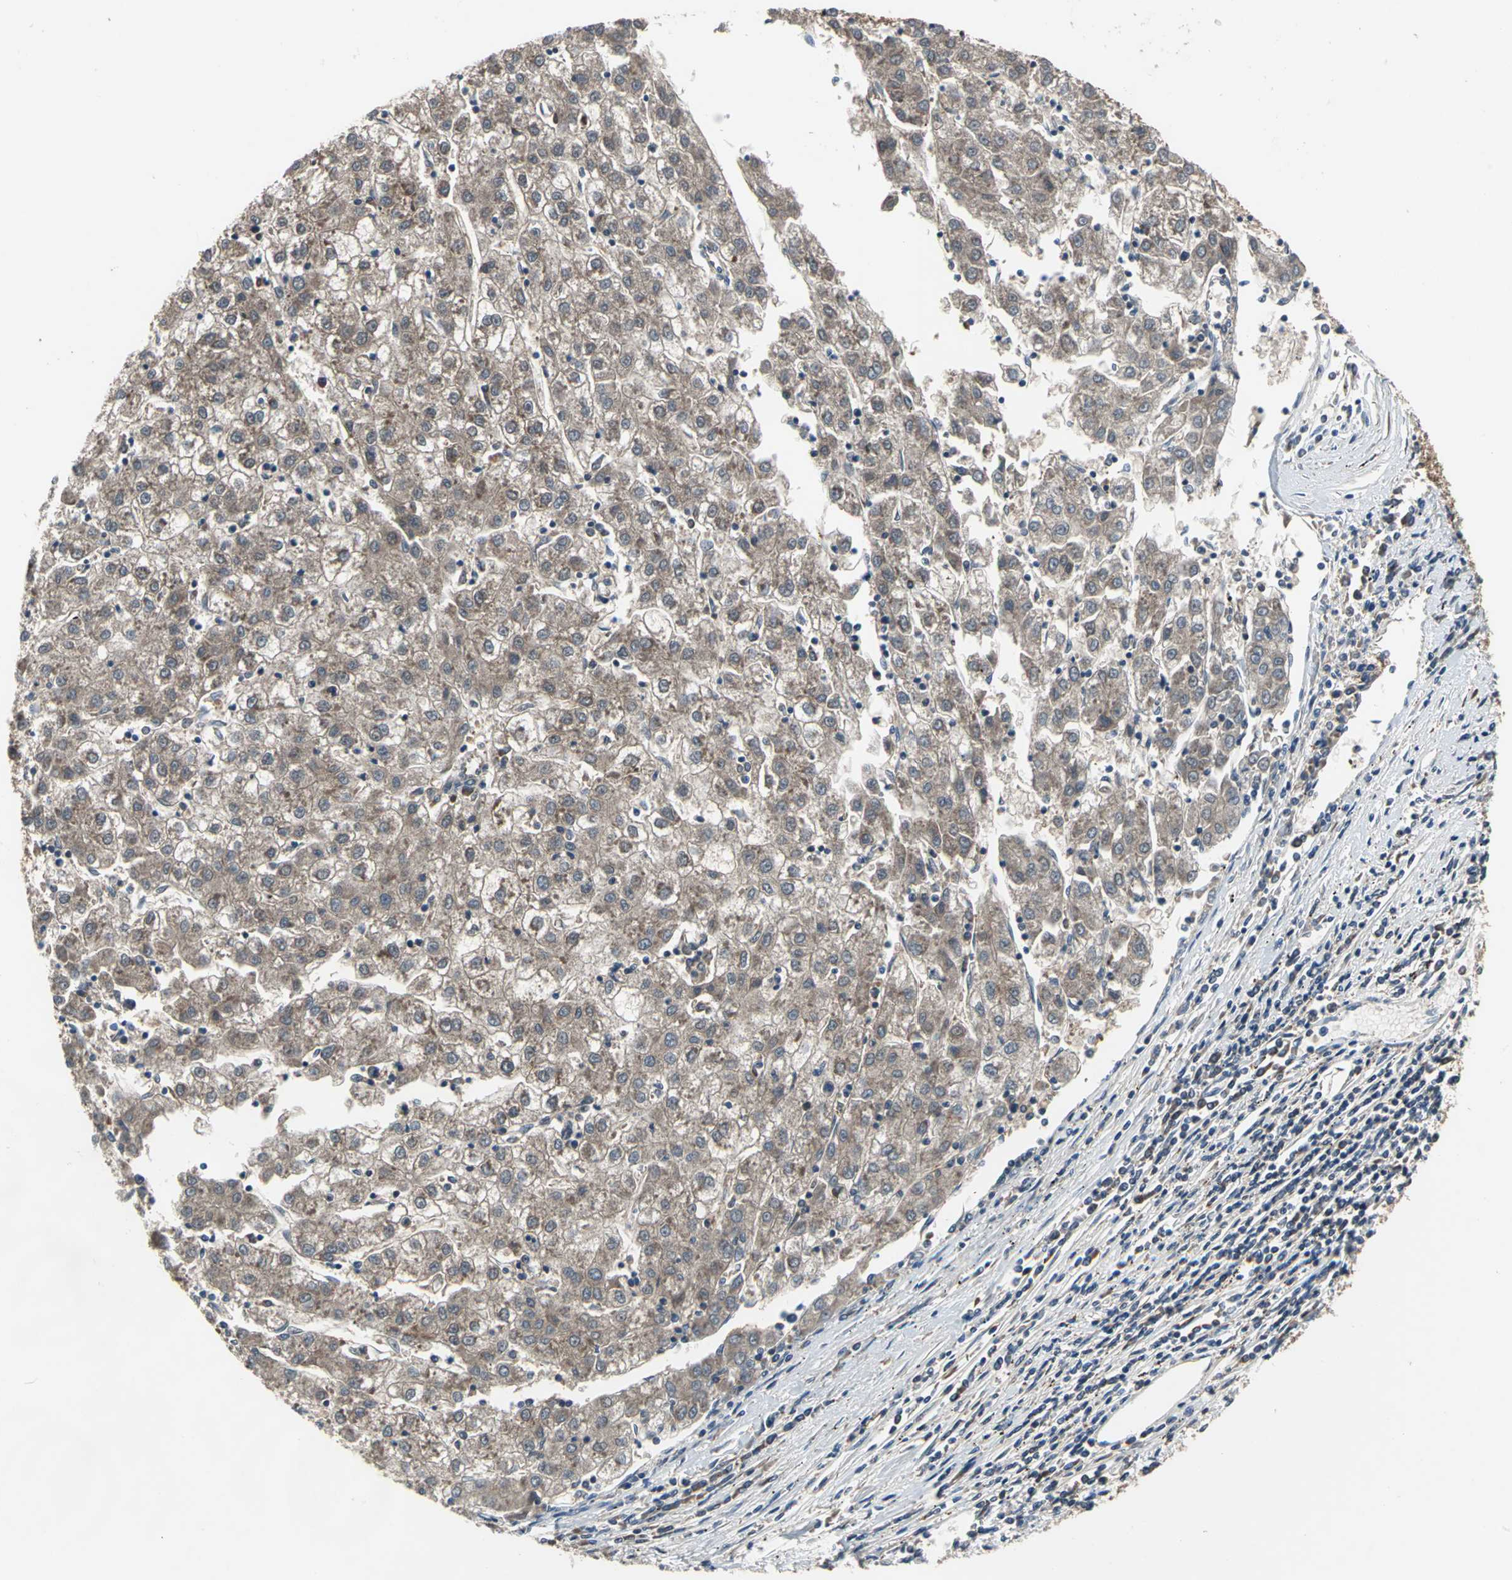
{"staining": {"intensity": "moderate", "quantity": ">75%", "location": "cytoplasmic/membranous"}, "tissue": "liver cancer", "cell_type": "Tumor cells", "image_type": "cancer", "snomed": [{"axis": "morphology", "description": "Carcinoma, Hepatocellular, NOS"}, {"axis": "topography", "description": "Liver"}], "caption": "Protein positivity by IHC demonstrates moderate cytoplasmic/membranous positivity in approximately >75% of tumor cells in liver cancer (hepatocellular carcinoma).", "gene": "CAPN1", "patient": {"sex": "male", "age": 72}}